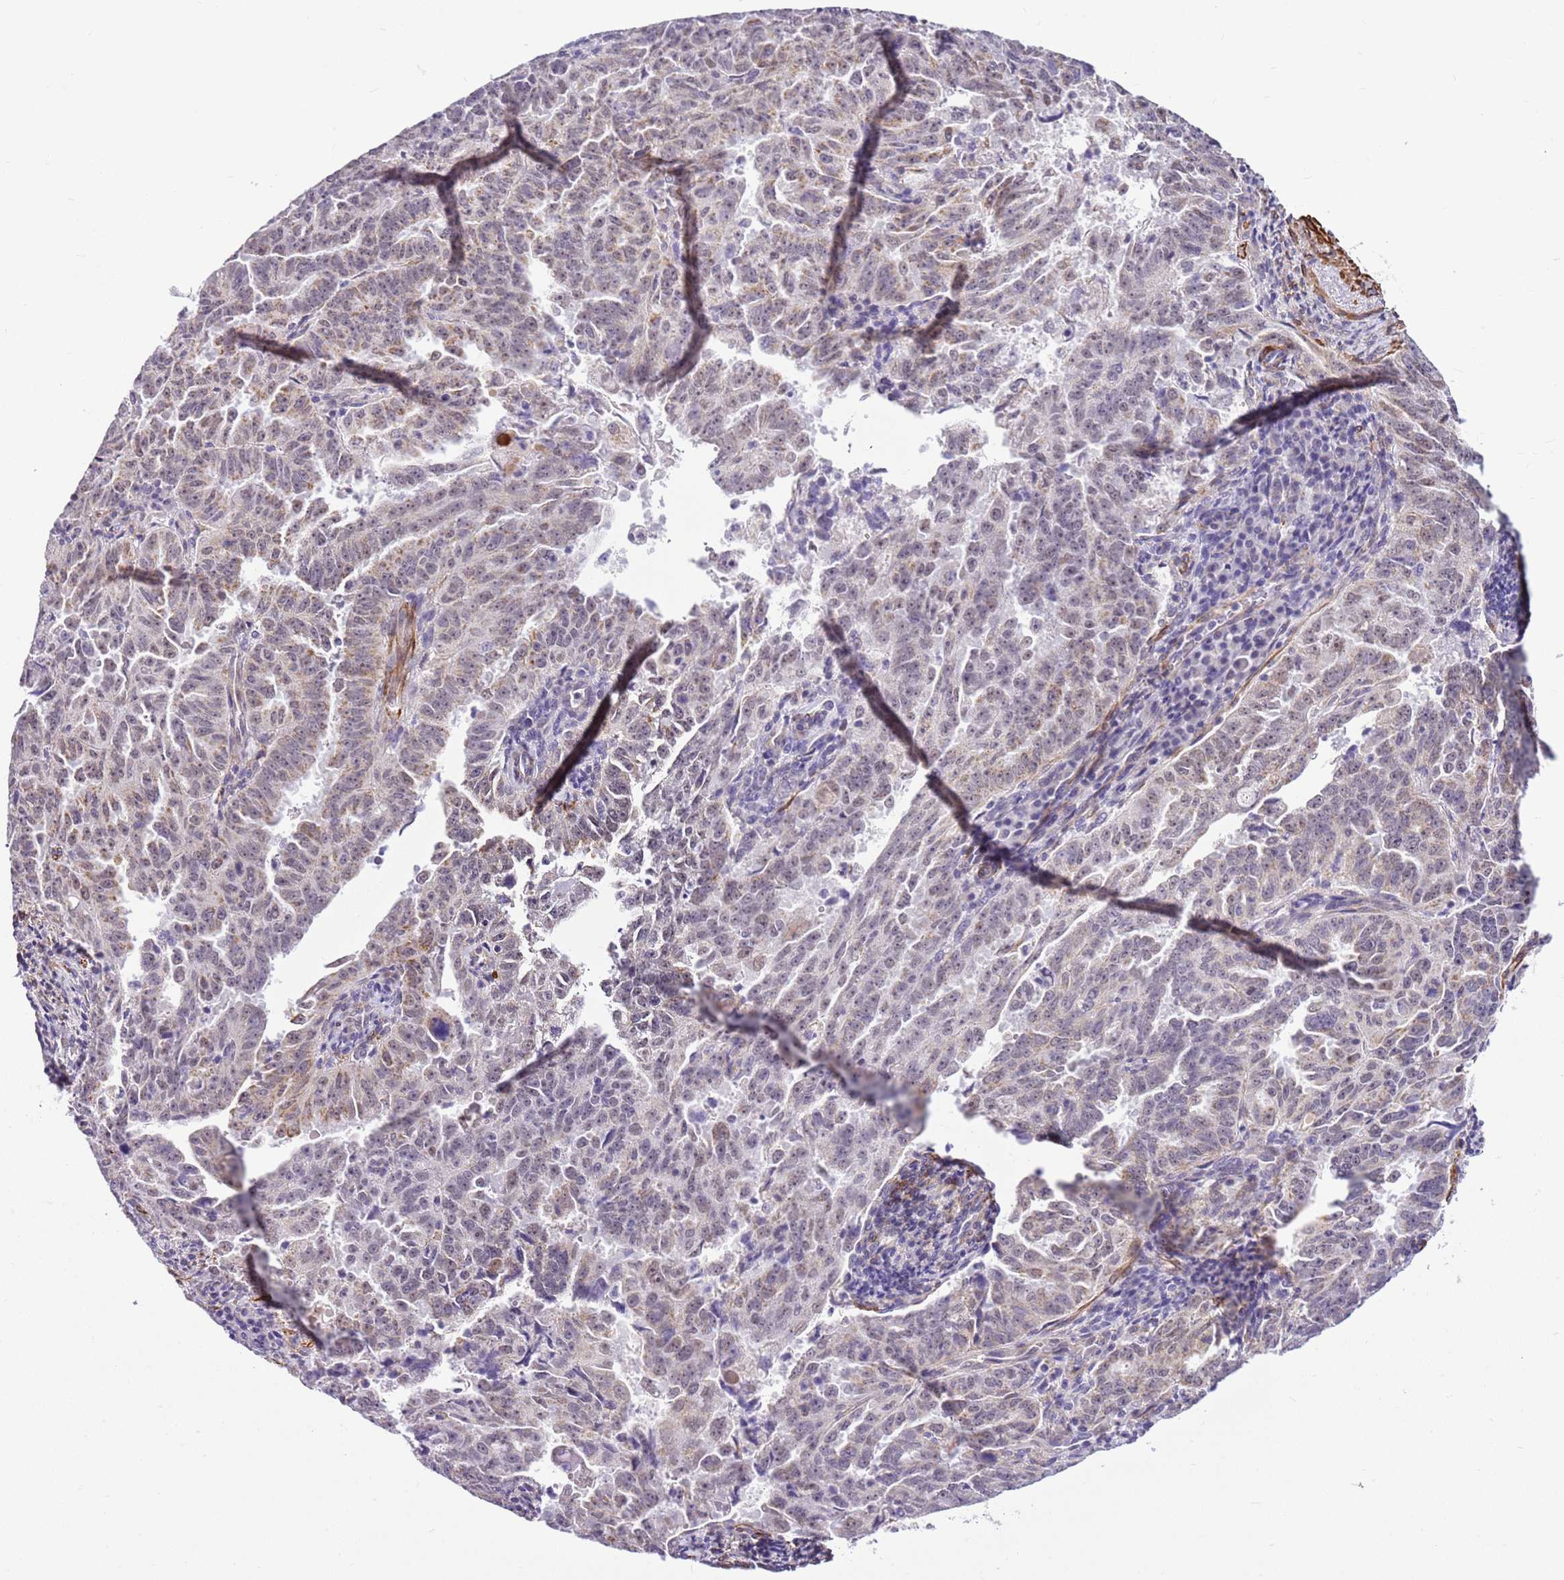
{"staining": {"intensity": "weak", "quantity": "<25%", "location": "cytoplasmic/membranous"}, "tissue": "endometrial cancer", "cell_type": "Tumor cells", "image_type": "cancer", "snomed": [{"axis": "morphology", "description": "Adenocarcinoma, NOS"}, {"axis": "topography", "description": "Endometrium"}], "caption": "There is no significant positivity in tumor cells of endometrial cancer (adenocarcinoma). (DAB immunohistochemistry (IHC) visualized using brightfield microscopy, high magnification).", "gene": "SMIM4", "patient": {"sex": "female", "age": 65}}